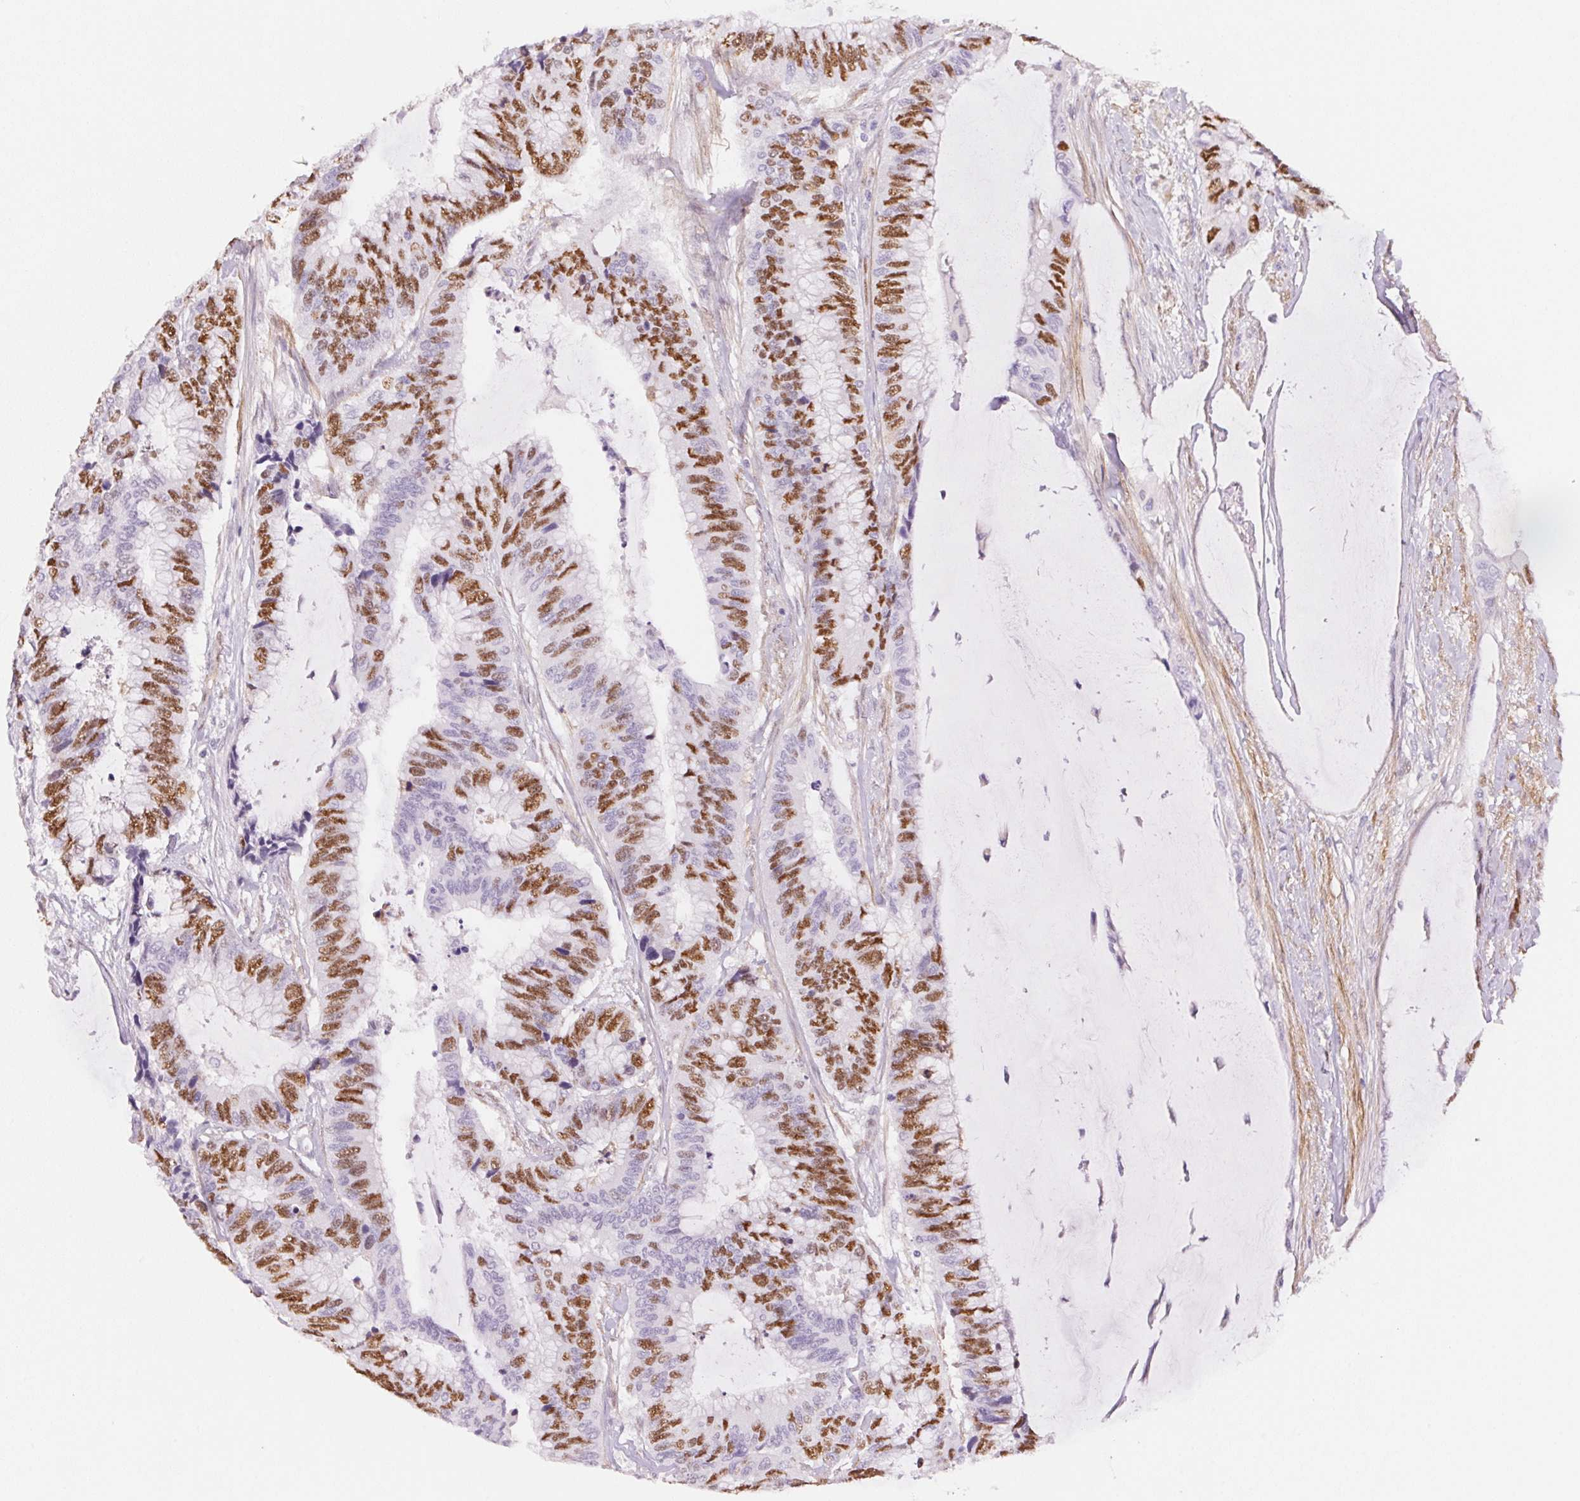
{"staining": {"intensity": "strong", "quantity": "25%-75%", "location": "nuclear"}, "tissue": "colorectal cancer", "cell_type": "Tumor cells", "image_type": "cancer", "snomed": [{"axis": "morphology", "description": "Adenocarcinoma, NOS"}, {"axis": "topography", "description": "Rectum"}], "caption": "Colorectal cancer stained with immunohistochemistry reveals strong nuclear staining in about 25%-75% of tumor cells. (Stains: DAB in brown, nuclei in blue, Microscopy: brightfield microscopy at high magnification).", "gene": "SMTN", "patient": {"sex": "female", "age": 59}}